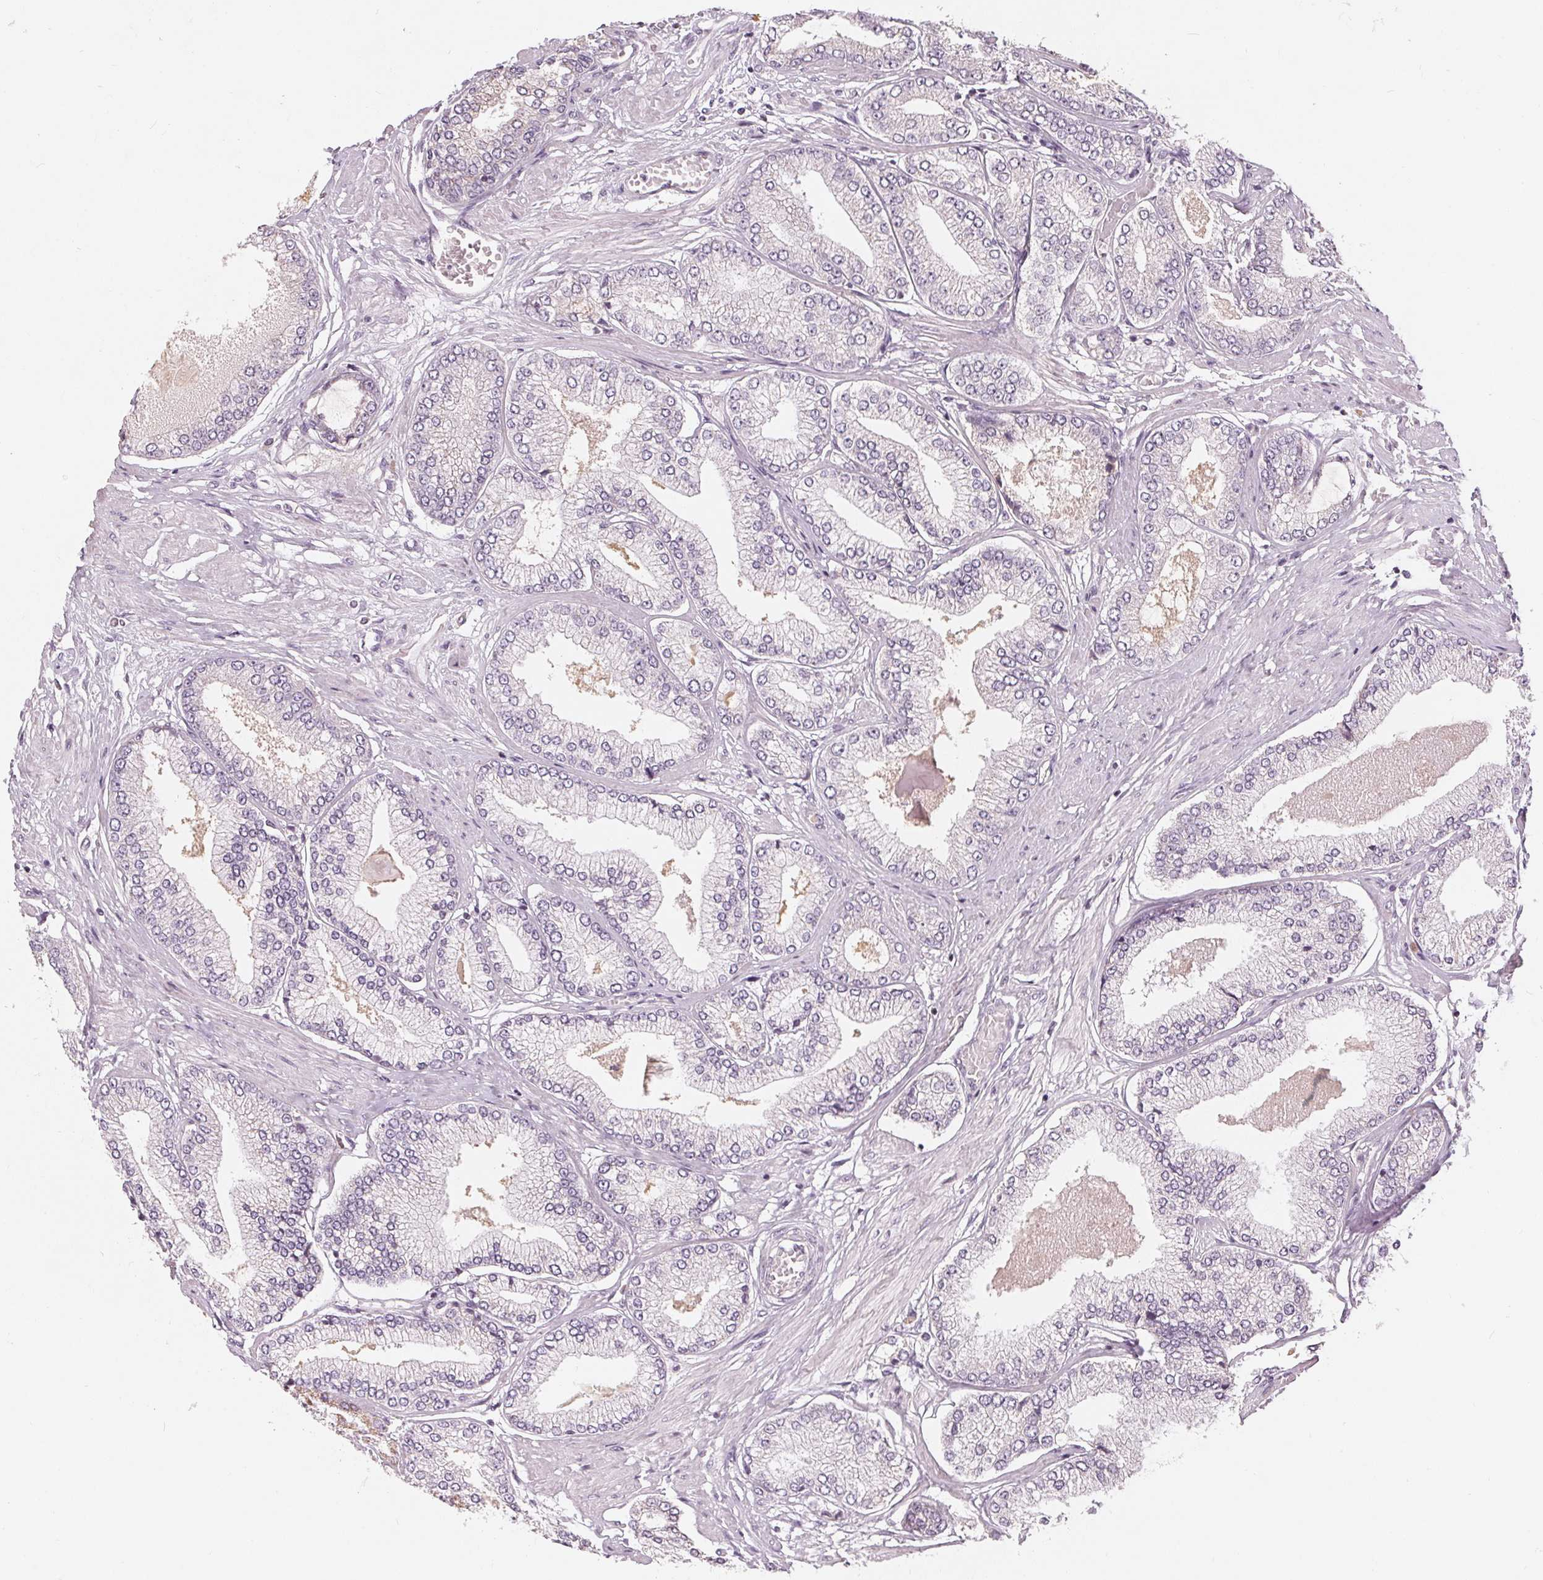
{"staining": {"intensity": "negative", "quantity": "none", "location": "none"}, "tissue": "prostate cancer", "cell_type": "Tumor cells", "image_type": "cancer", "snomed": [{"axis": "morphology", "description": "Adenocarcinoma, Low grade"}, {"axis": "topography", "description": "Prostate"}], "caption": "There is no significant positivity in tumor cells of low-grade adenocarcinoma (prostate).", "gene": "TRIM60", "patient": {"sex": "male", "age": 55}}